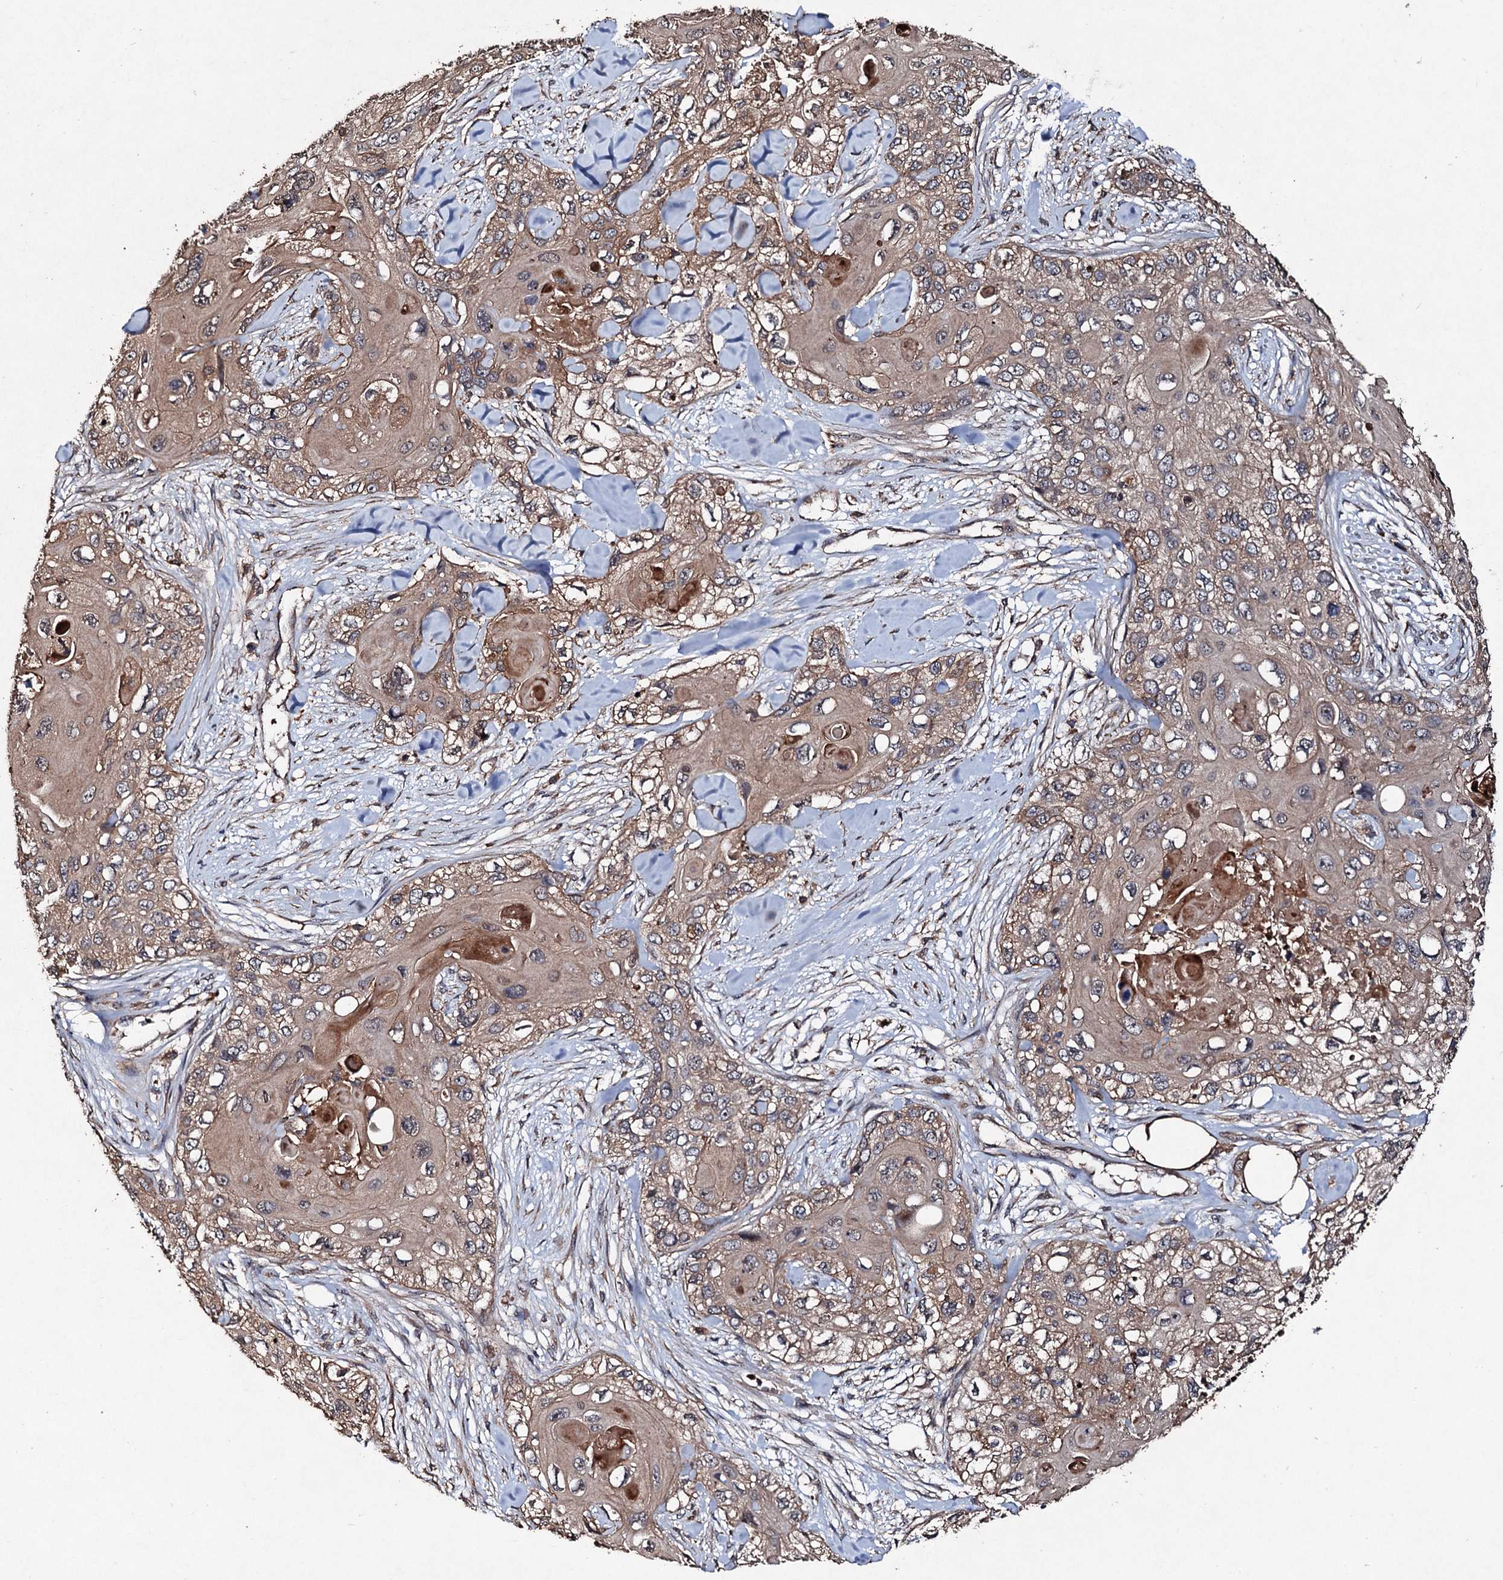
{"staining": {"intensity": "weak", "quantity": ">75%", "location": "cytoplasmic/membranous"}, "tissue": "skin cancer", "cell_type": "Tumor cells", "image_type": "cancer", "snomed": [{"axis": "morphology", "description": "Normal tissue, NOS"}, {"axis": "morphology", "description": "Squamous cell carcinoma, NOS"}, {"axis": "topography", "description": "Skin"}], "caption": "Immunohistochemistry image of neoplastic tissue: human squamous cell carcinoma (skin) stained using IHC demonstrates low levels of weak protein expression localized specifically in the cytoplasmic/membranous of tumor cells, appearing as a cytoplasmic/membranous brown color.", "gene": "KERA", "patient": {"sex": "male", "age": 72}}